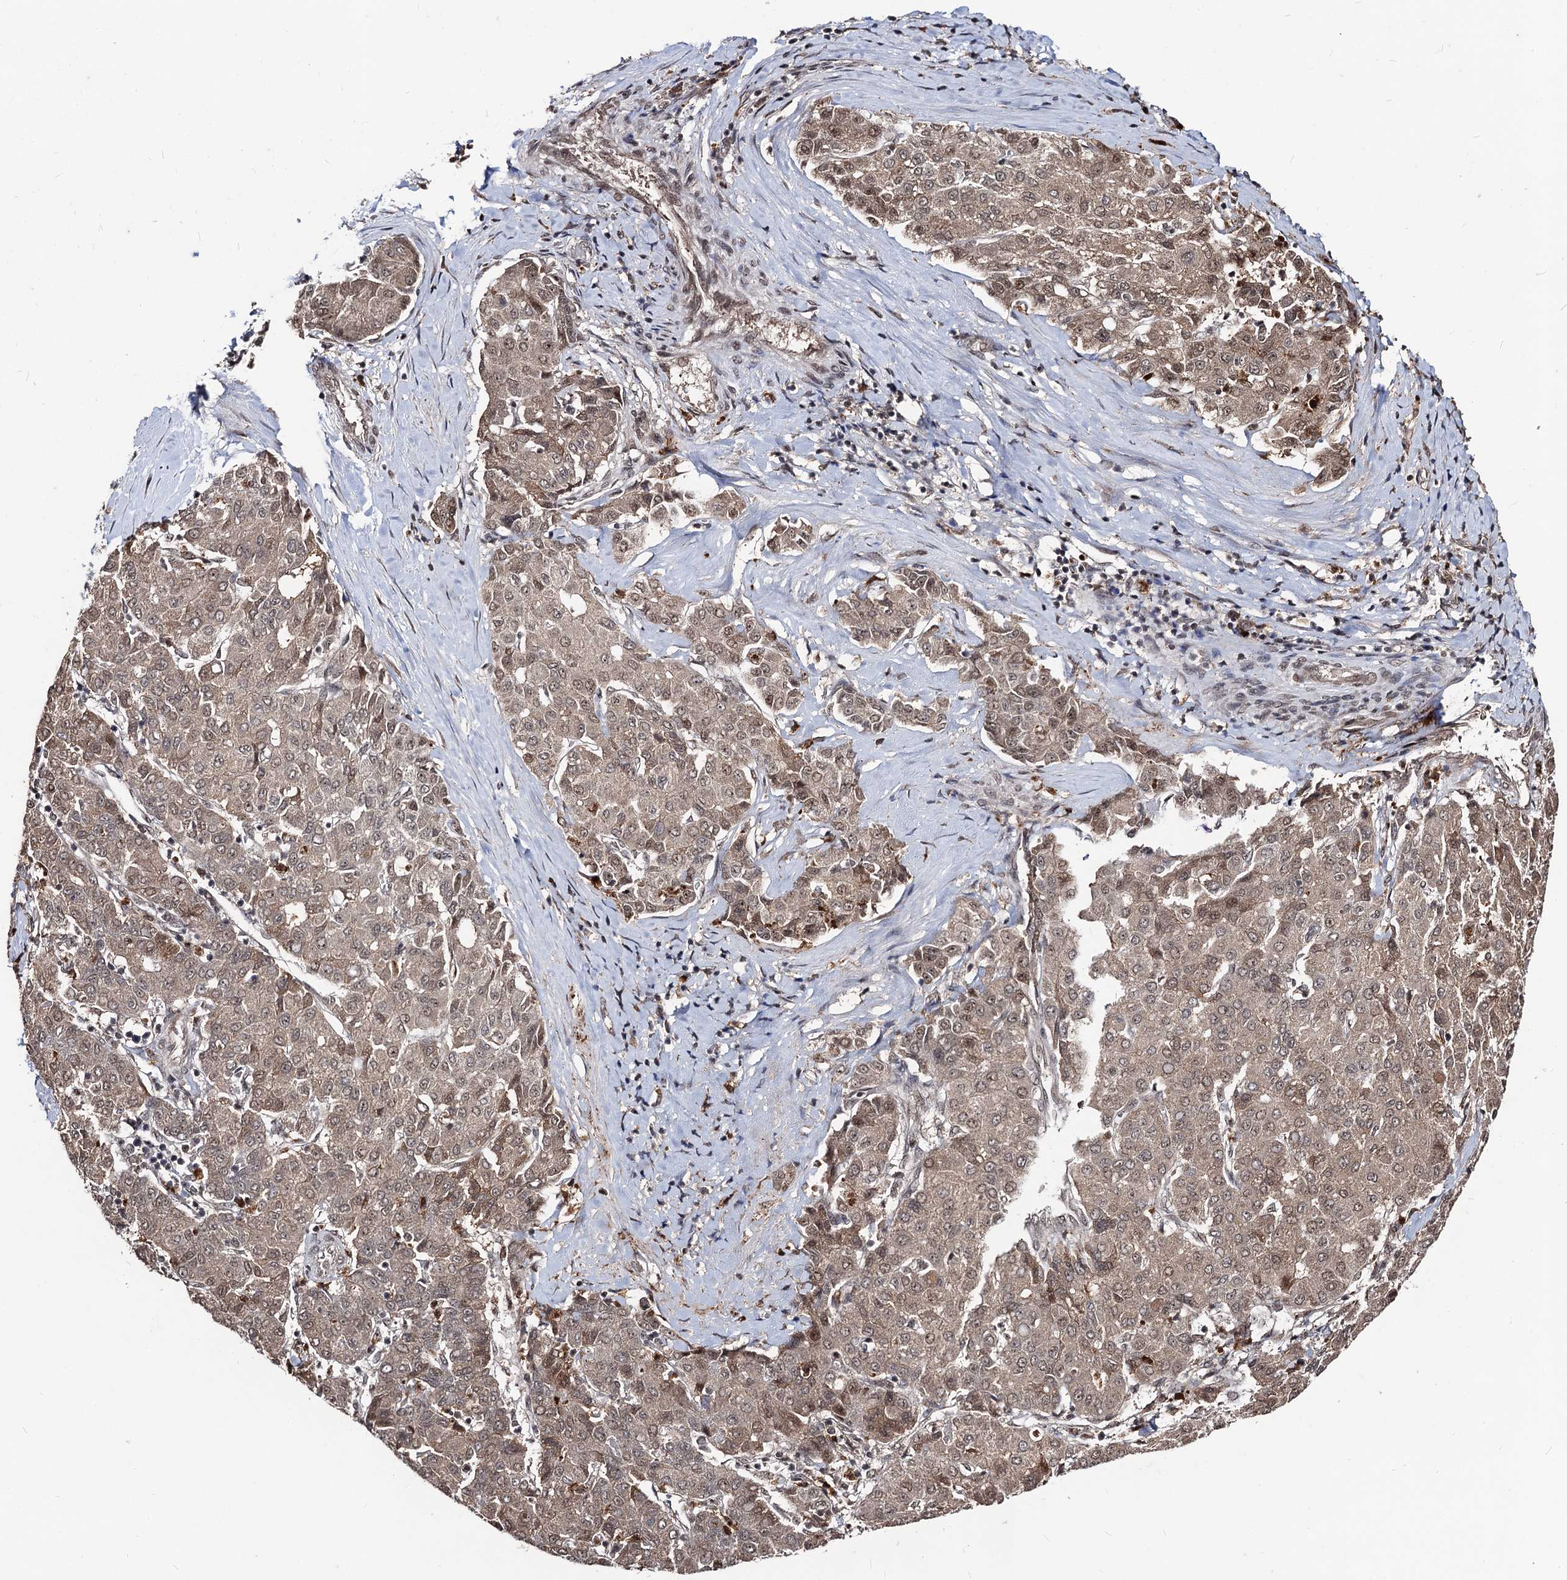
{"staining": {"intensity": "weak", "quantity": ">75%", "location": "cytoplasmic/membranous,nuclear"}, "tissue": "liver cancer", "cell_type": "Tumor cells", "image_type": "cancer", "snomed": [{"axis": "morphology", "description": "Carcinoma, Hepatocellular, NOS"}, {"axis": "topography", "description": "Liver"}], "caption": "Immunohistochemical staining of human liver cancer (hepatocellular carcinoma) exhibits weak cytoplasmic/membranous and nuclear protein expression in about >75% of tumor cells.", "gene": "SFSWAP", "patient": {"sex": "male", "age": 65}}